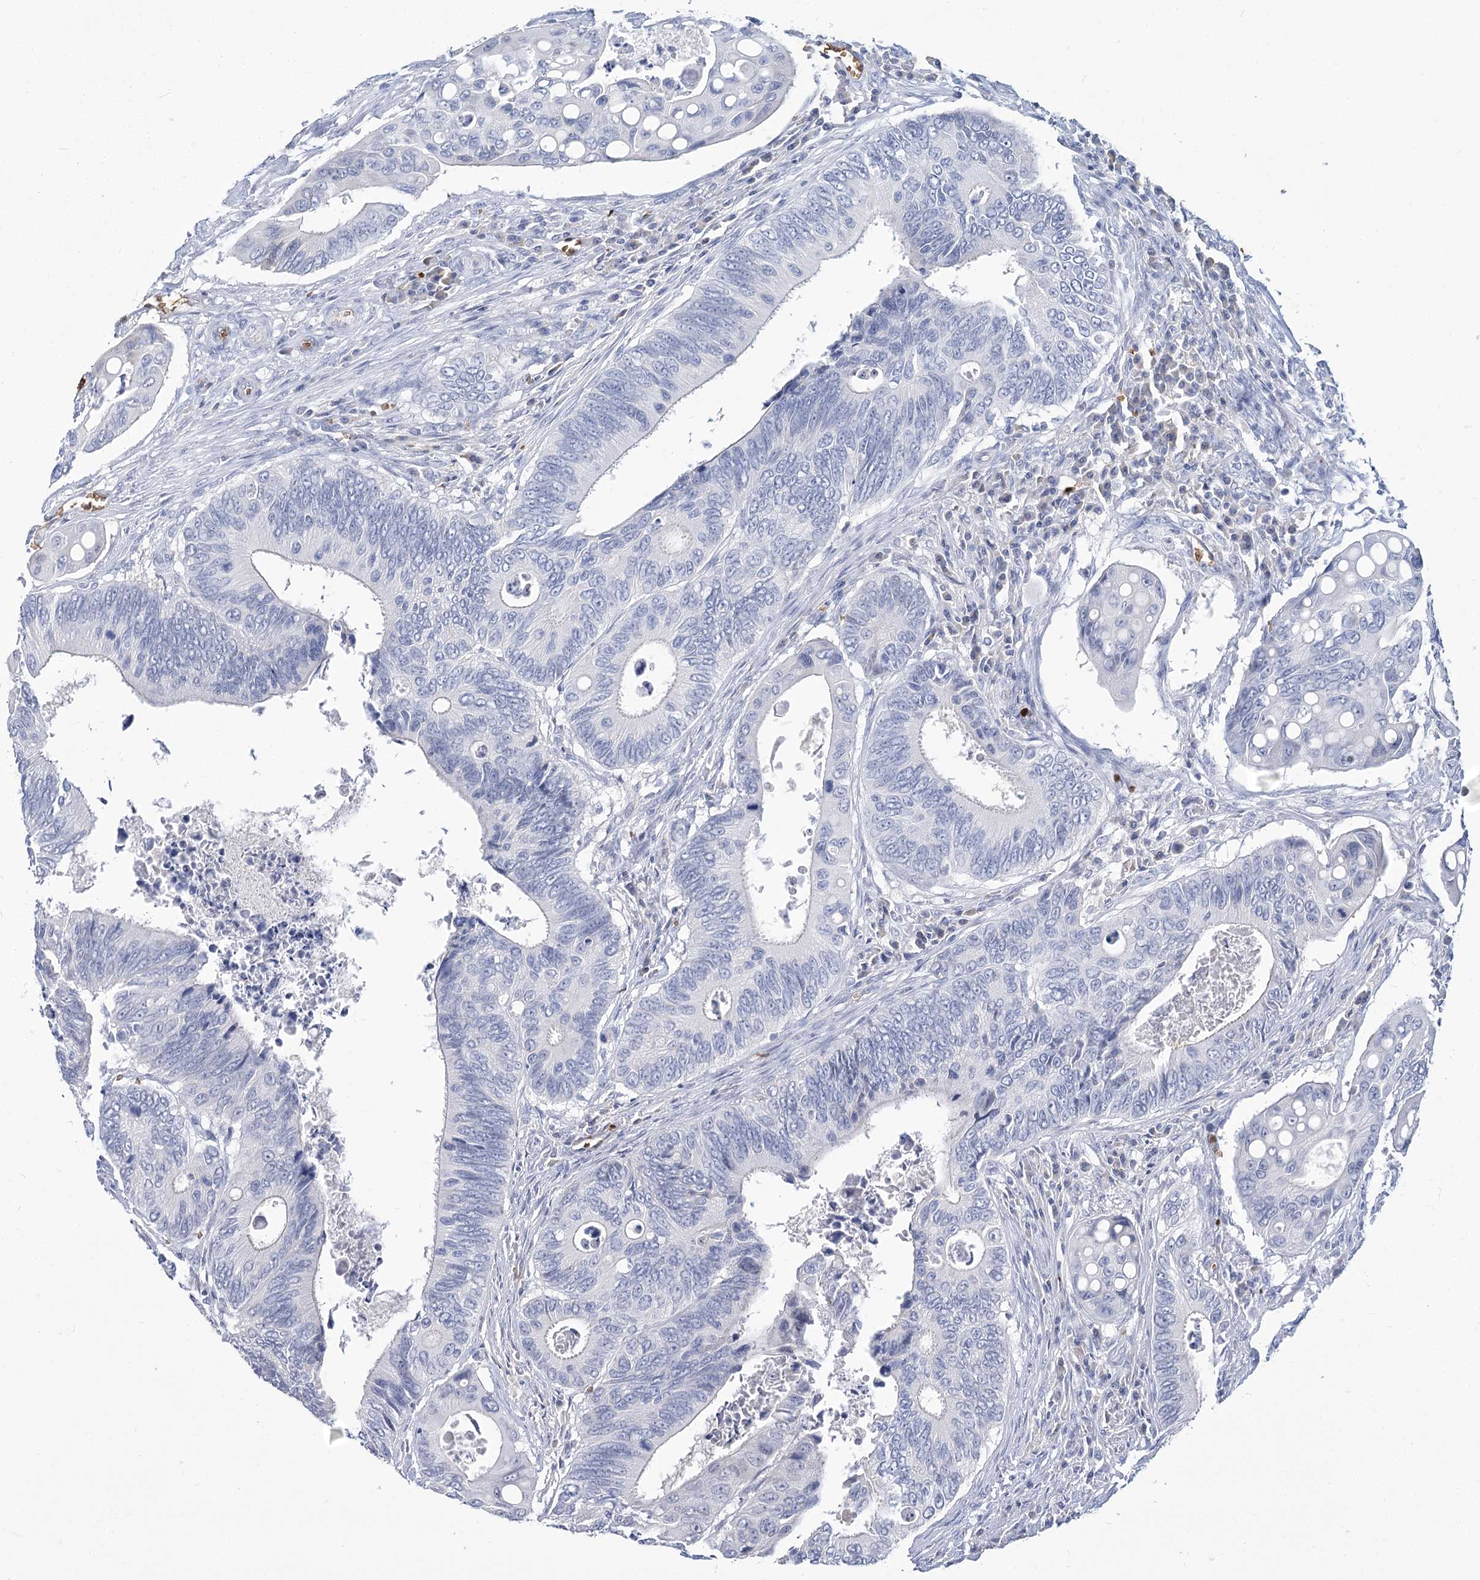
{"staining": {"intensity": "negative", "quantity": "none", "location": "none"}, "tissue": "colorectal cancer", "cell_type": "Tumor cells", "image_type": "cancer", "snomed": [{"axis": "morphology", "description": "Inflammation, NOS"}, {"axis": "morphology", "description": "Adenocarcinoma, NOS"}, {"axis": "topography", "description": "Colon"}], "caption": "Adenocarcinoma (colorectal) was stained to show a protein in brown. There is no significant positivity in tumor cells. (DAB (3,3'-diaminobenzidine) IHC, high magnification).", "gene": "HBA1", "patient": {"sex": "male", "age": 72}}